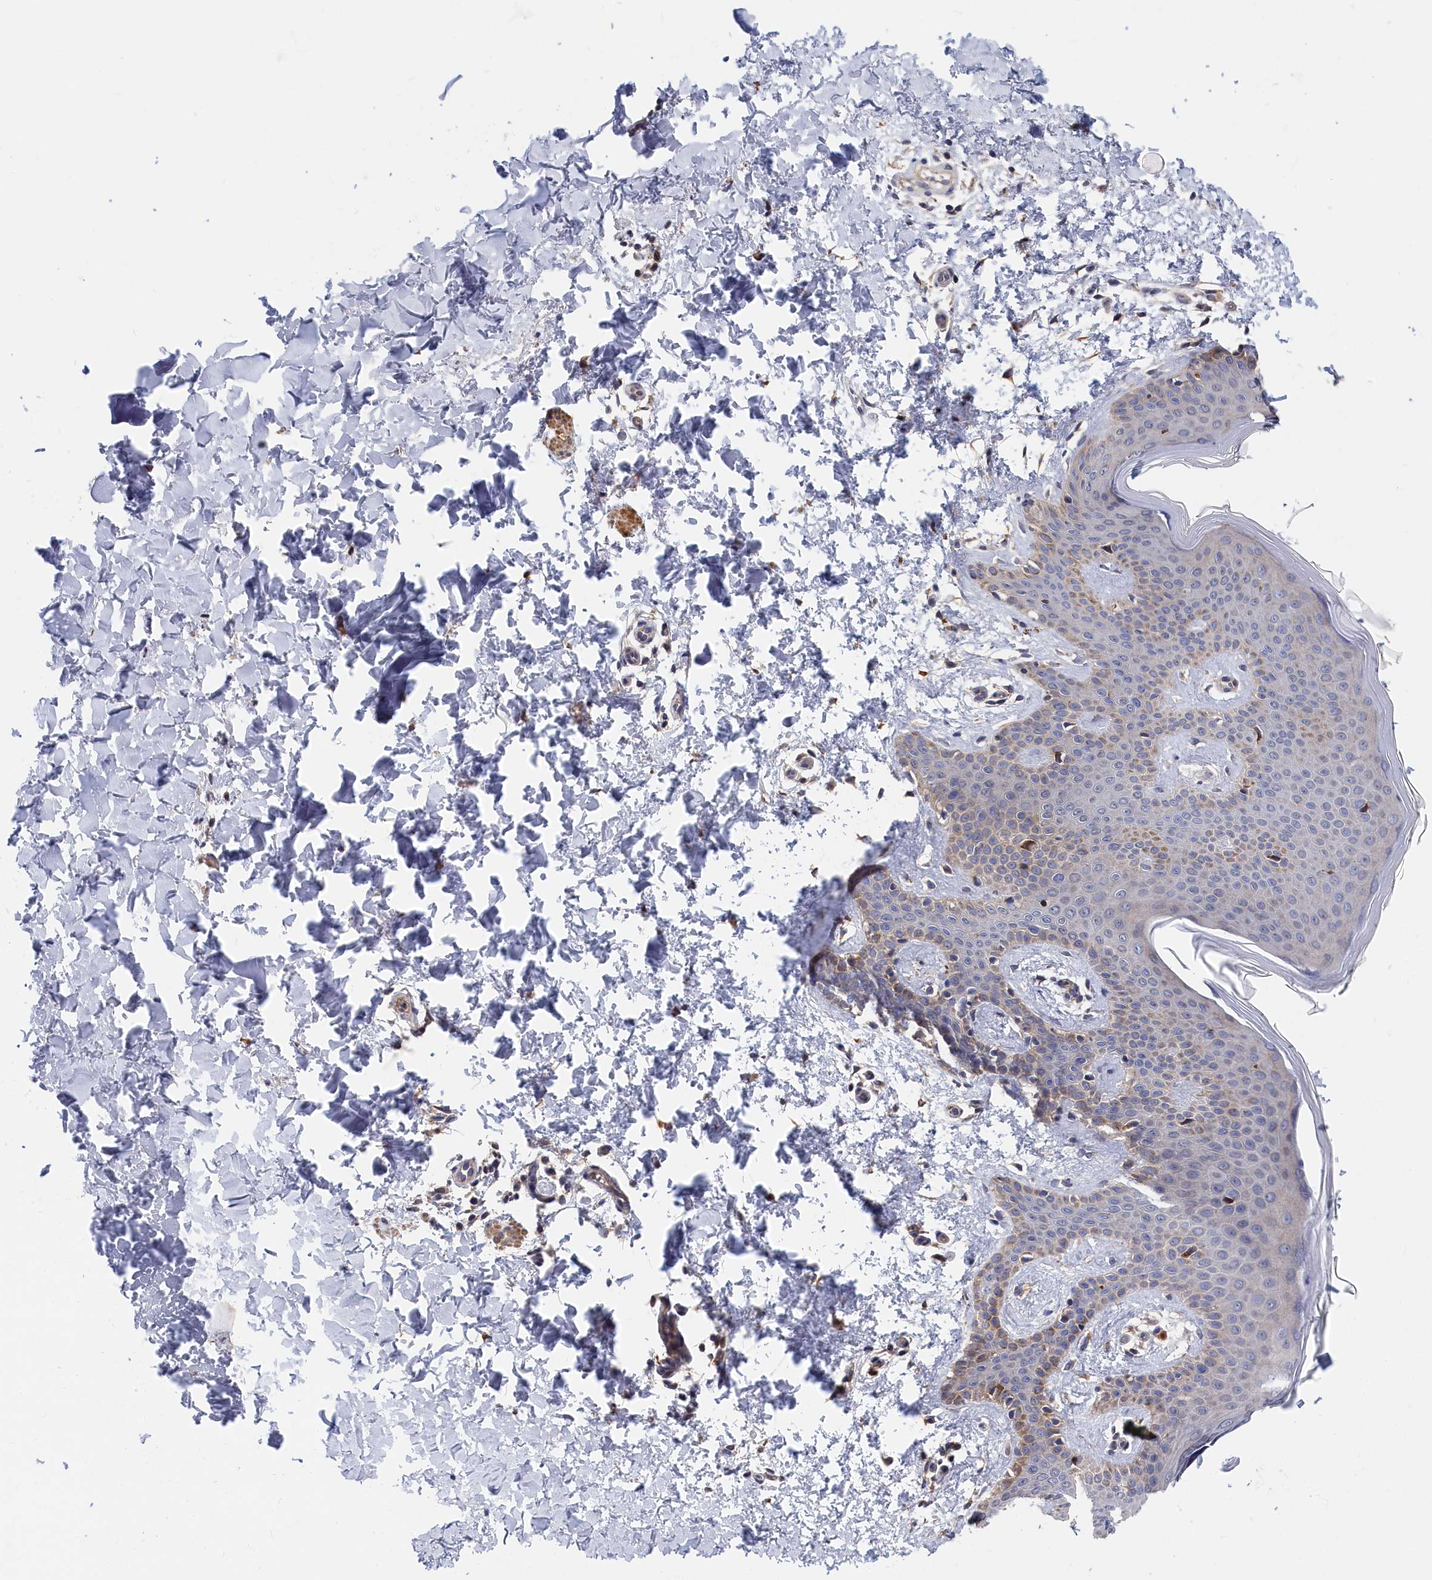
{"staining": {"intensity": "moderate", "quantity": ">75%", "location": "cytoplasmic/membranous"}, "tissue": "skin", "cell_type": "Fibroblasts", "image_type": "normal", "snomed": [{"axis": "morphology", "description": "Normal tissue, NOS"}, {"axis": "topography", "description": "Skin"}], "caption": "Immunohistochemistry of unremarkable human skin exhibits medium levels of moderate cytoplasmic/membranous positivity in approximately >75% of fibroblasts.", "gene": "CYB5D2", "patient": {"sex": "male", "age": 36}}